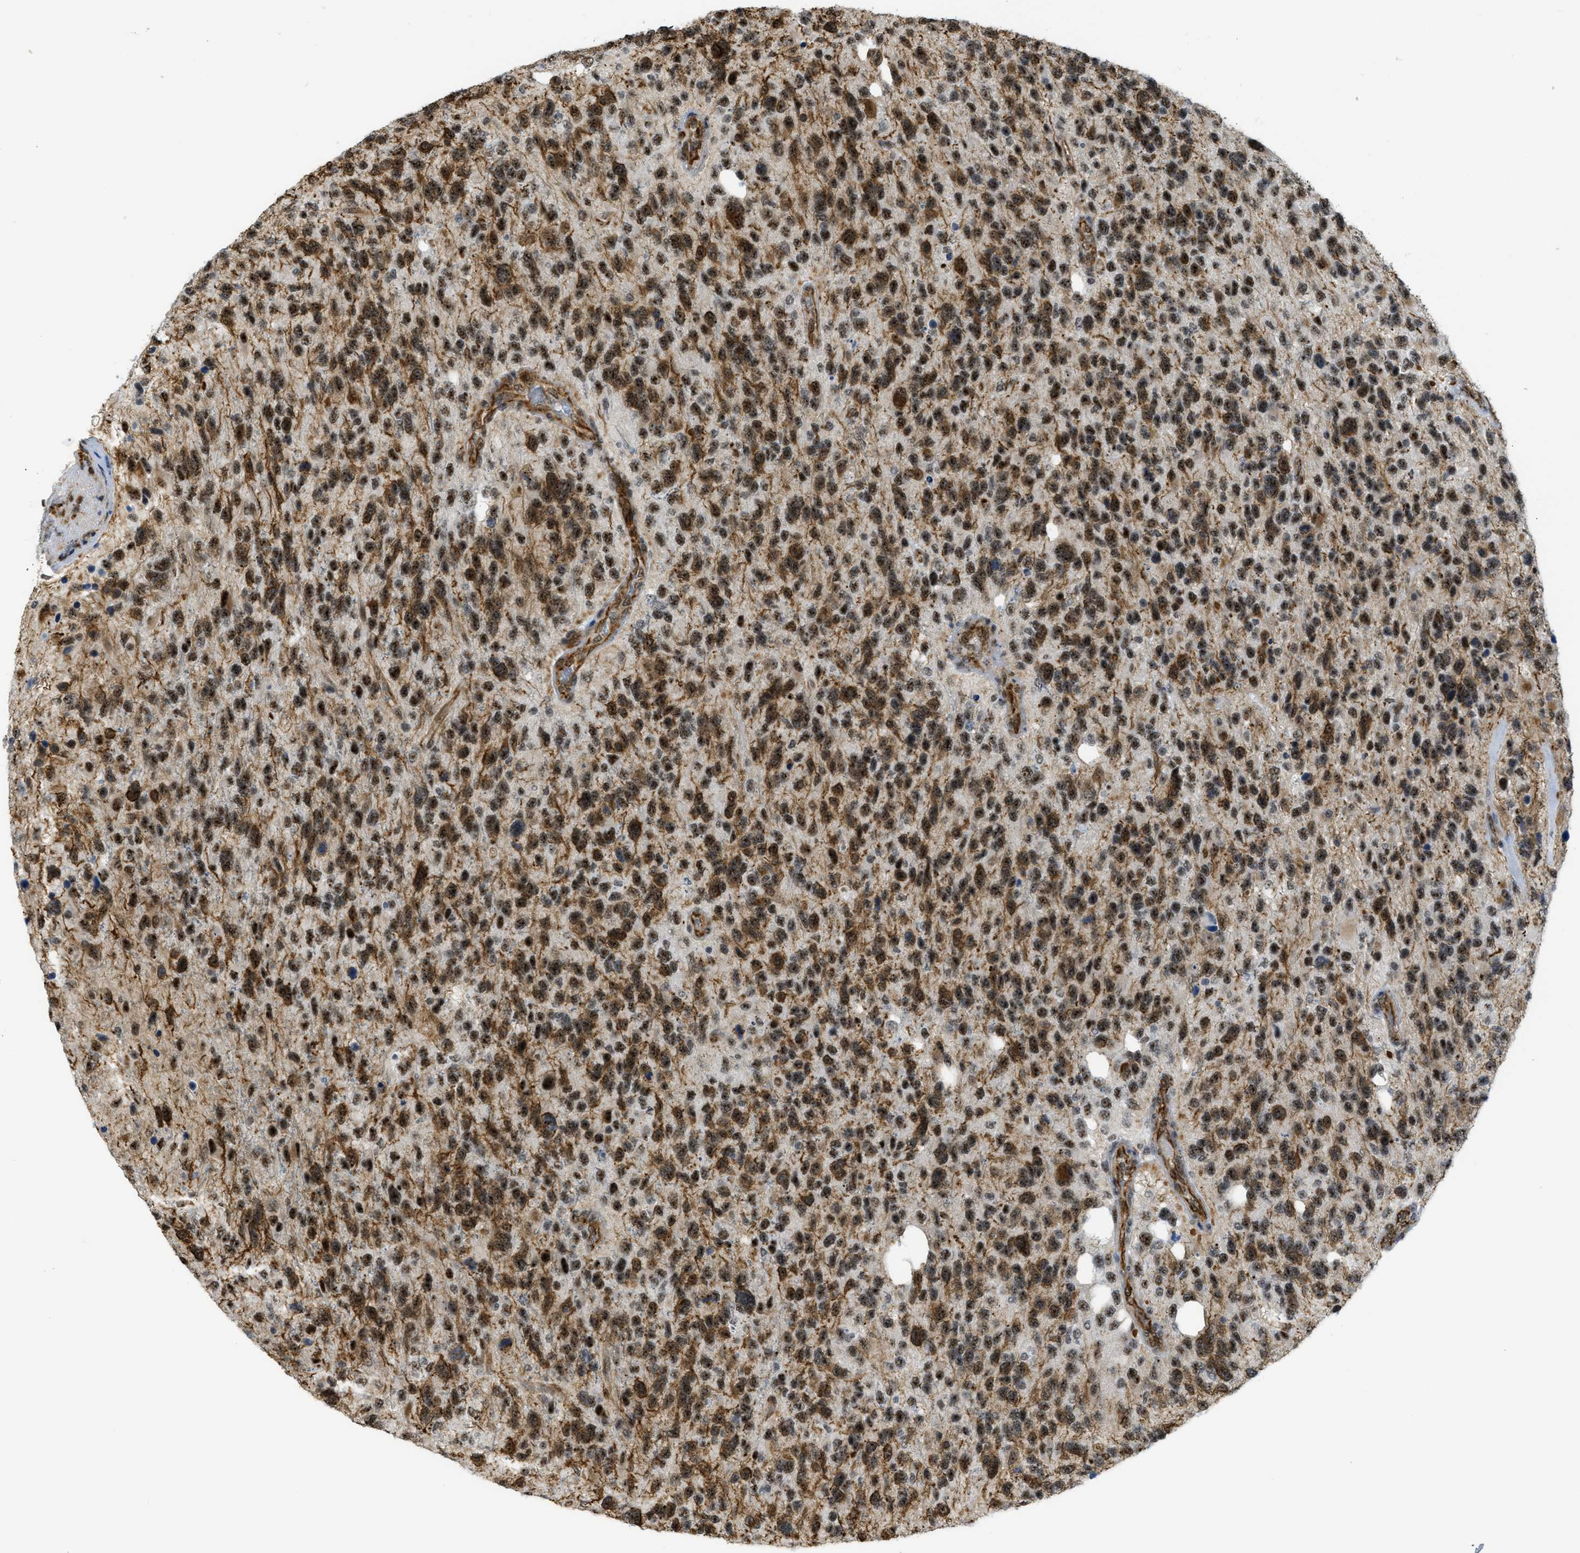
{"staining": {"intensity": "moderate", "quantity": ">75%", "location": "cytoplasmic/membranous,nuclear"}, "tissue": "glioma", "cell_type": "Tumor cells", "image_type": "cancer", "snomed": [{"axis": "morphology", "description": "Glioma, malignant, High grade"}, {"axis": "topography", "description": "Brain"}], "caption": "A brown stain labels moderate cytoplasmic/membranous and nuclear staining of a protein in human high-grade glioma (malignant) tumor cells.", "gene": "LRRC8B", "patient": {"sex": "female", "age": 58}}